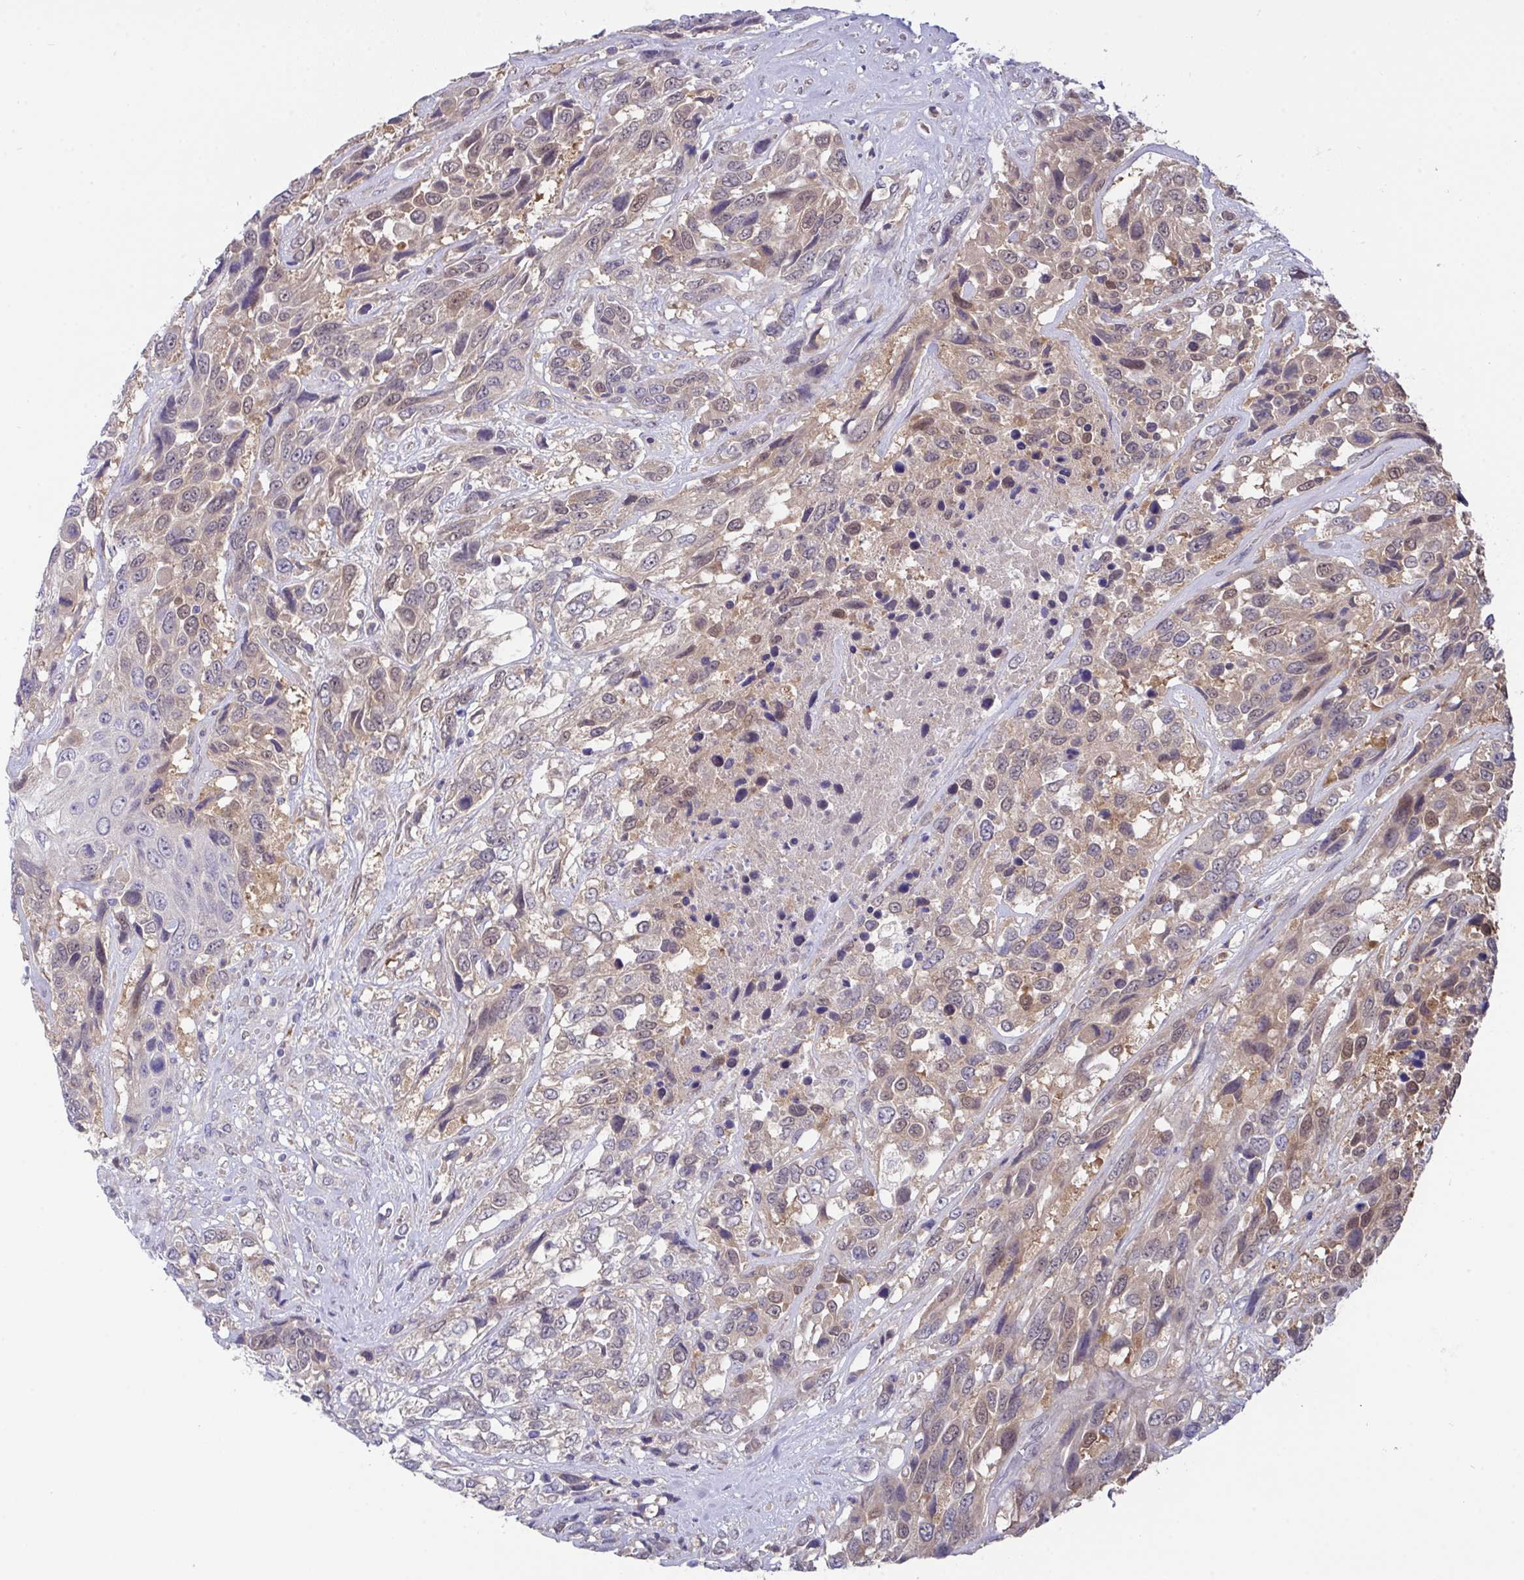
{"staining": {"intensity": "weak", "quantity": "25%-75%", "location": "cytoplasmic/membranous,nuclear"}, "tissue": "urothelial cancer", "cell_type": "Tumor cells", "image_type": "cancer", "snomed": [{"axis": "morphology", "description": "Urothelial carcinoma, High grade"}, {"axis": "topography", "description": "Urinary bladder"}], "caption": "Immunohistochemical staining of human urothelial cancer demonstrates low levels of weak cytoplasmic/membranous and nuclear positivity in about 25%-75% of tumor cells.", "gene": "L3HYPDH", "patient": {"sex": "female", "age": 70}}